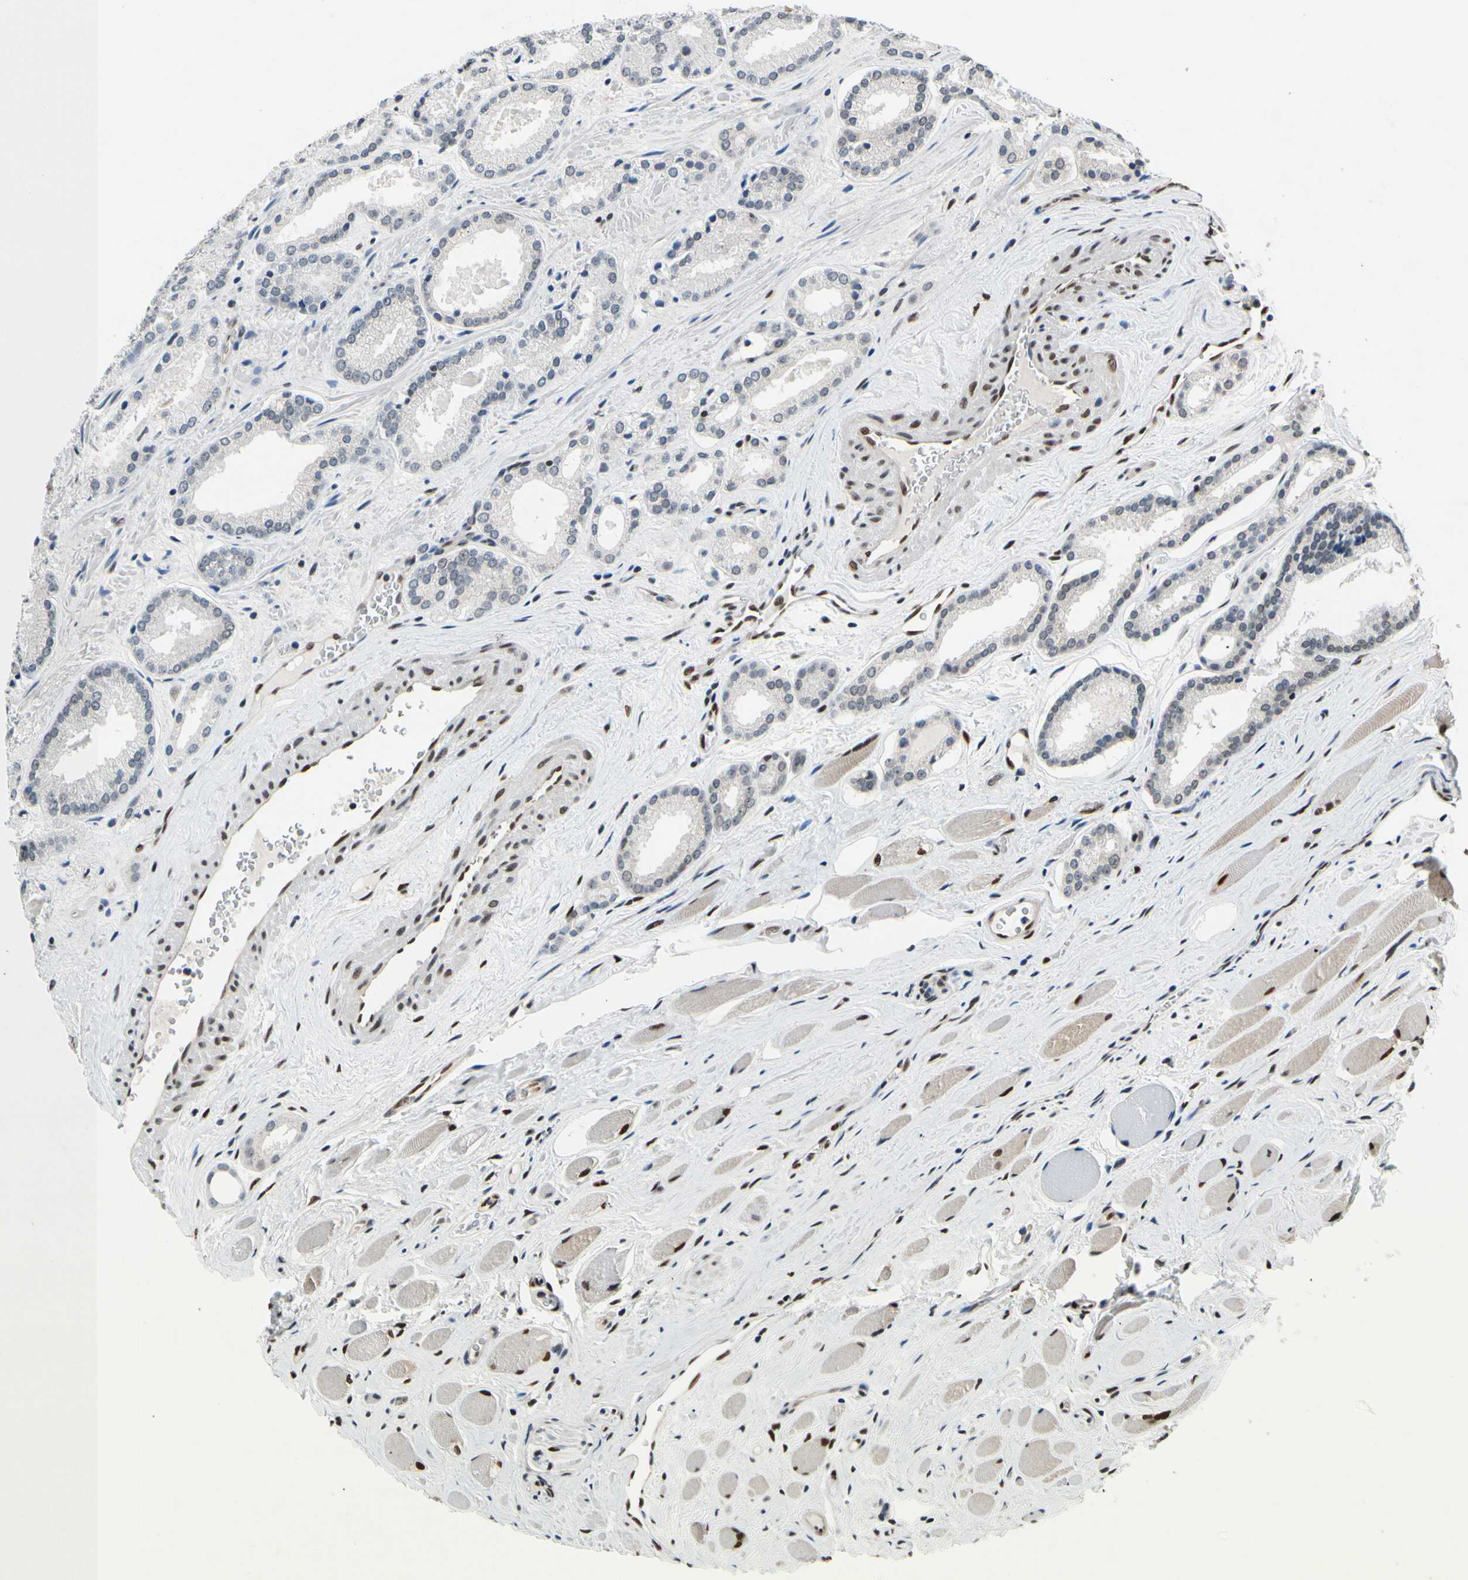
{"staining": {"intensity": "weak", "quantity": "25%-75%", "location": "nuclear"}, "tissue": "prostate cancer", "cell_type": "Tumor cells", "image_type": "cancer", "snomed": [{"axis": "morphology", "description": "Adenocarcinoma, Low grade"}, {"axis": "topography", "description": "Prostate"}], "caption": "The image displays a brown stain indicating the presence of a protein in the nuclear of tumor cells in adenocarcinoma (low-grade) (prostate).", "gene": "RECQL", "patient": {"sex": "male", "age": 59}}